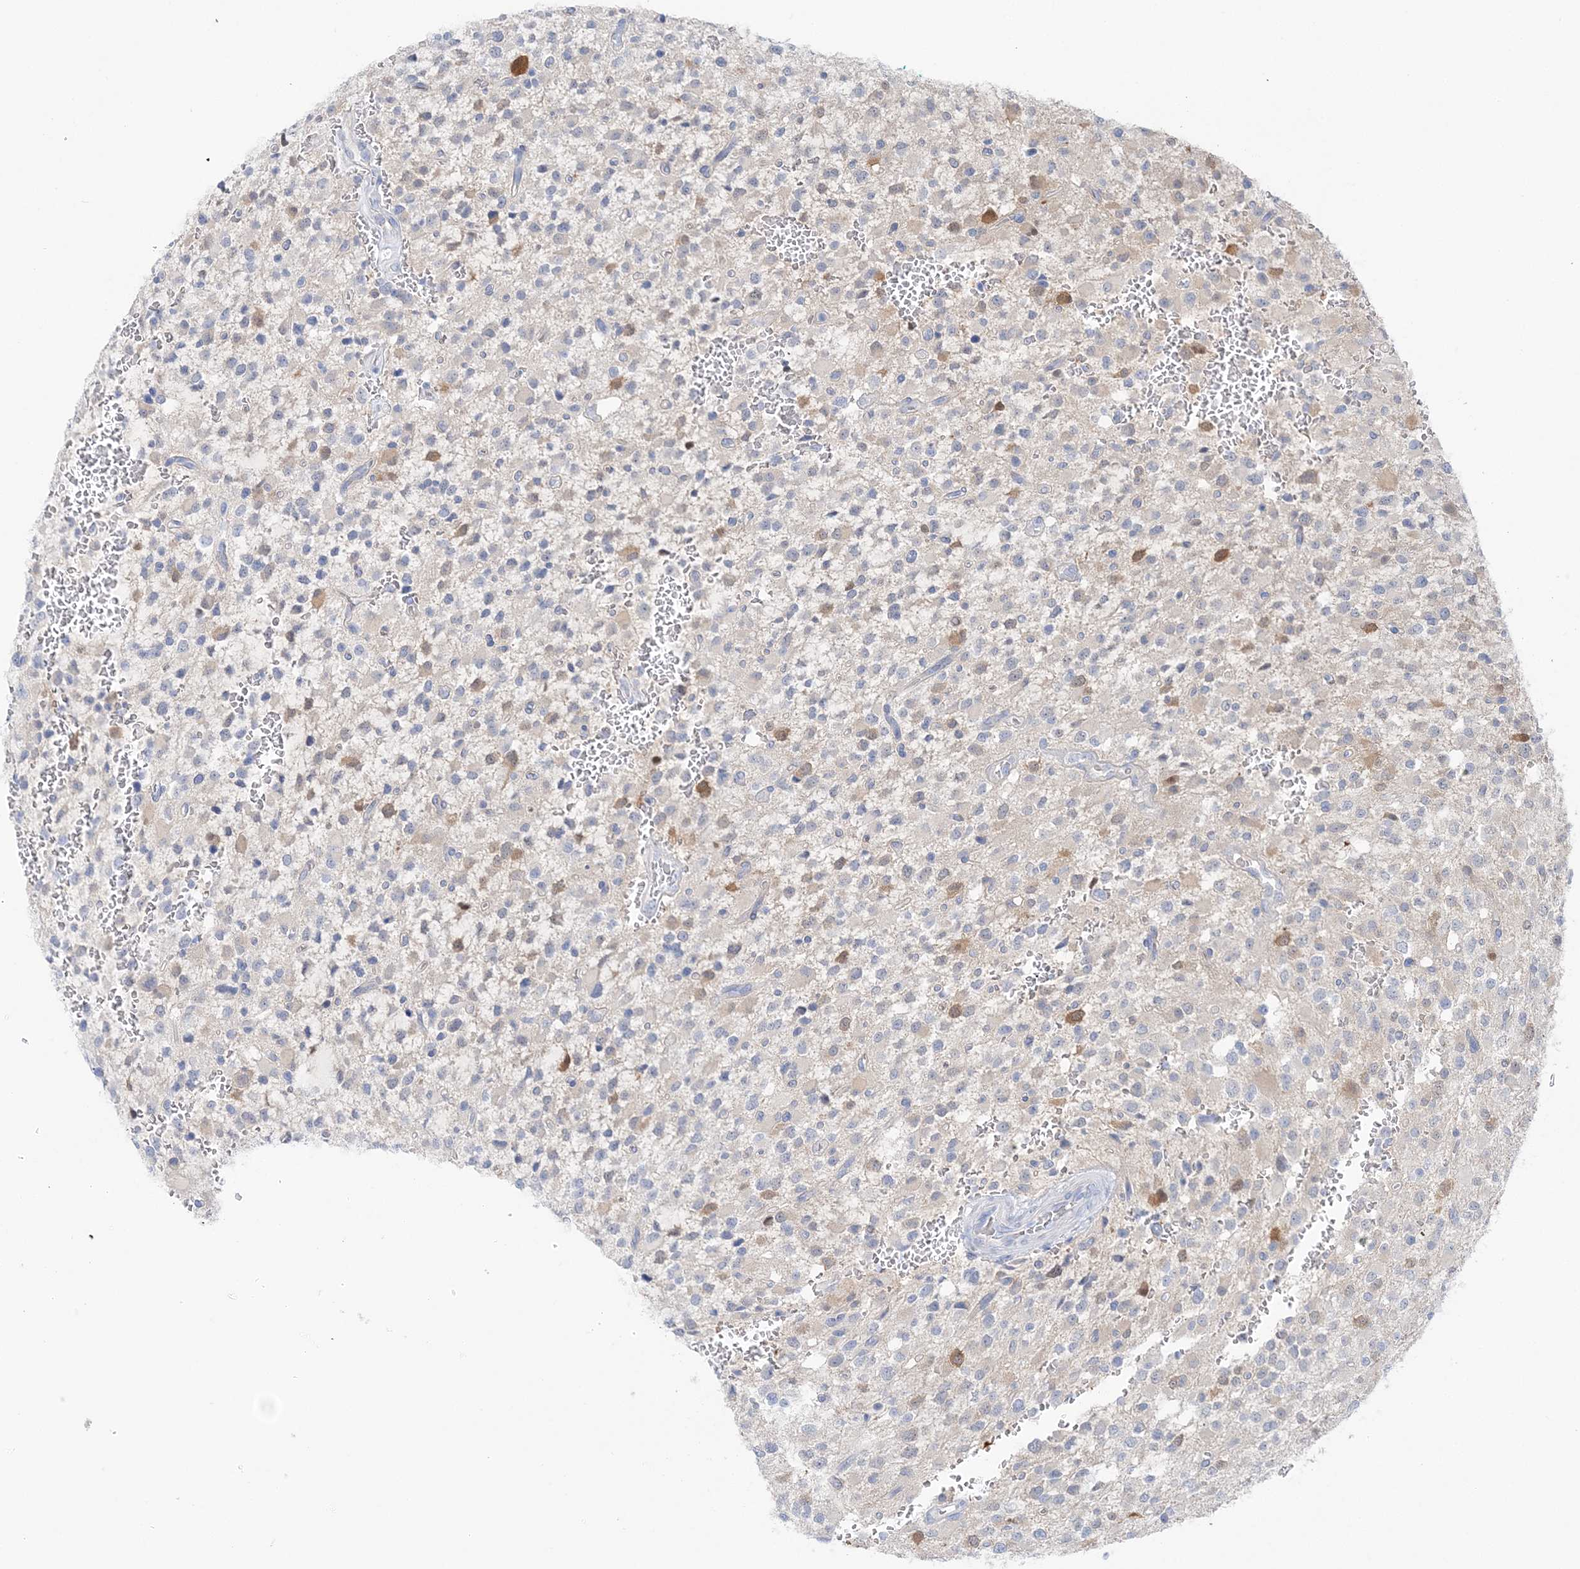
{"staining": {"intensity": "moderate", "quantity": "<25%", "location": "cytoplasmic/membranous,nuclear"}, "tissue": "glioma", "cell_type": "Tumor cells", "image_type": "cancer", "snomed": [{"axis": "morphology", "description": "Glioma, malignant, High grade"}, {"axis": "topography", "description": "Brain"}], "caption": "This image shows malignant glioma (high-grade) stained with immunohistochemistry to label a protein in brown. The cytoplasmic/membranous and nuclear of tumor cells show moderate positivity for the protein. Nuclei are counter-stained blue.", "gene": "HMGCS1", "patient": {"sex": "male", "age": 34}}